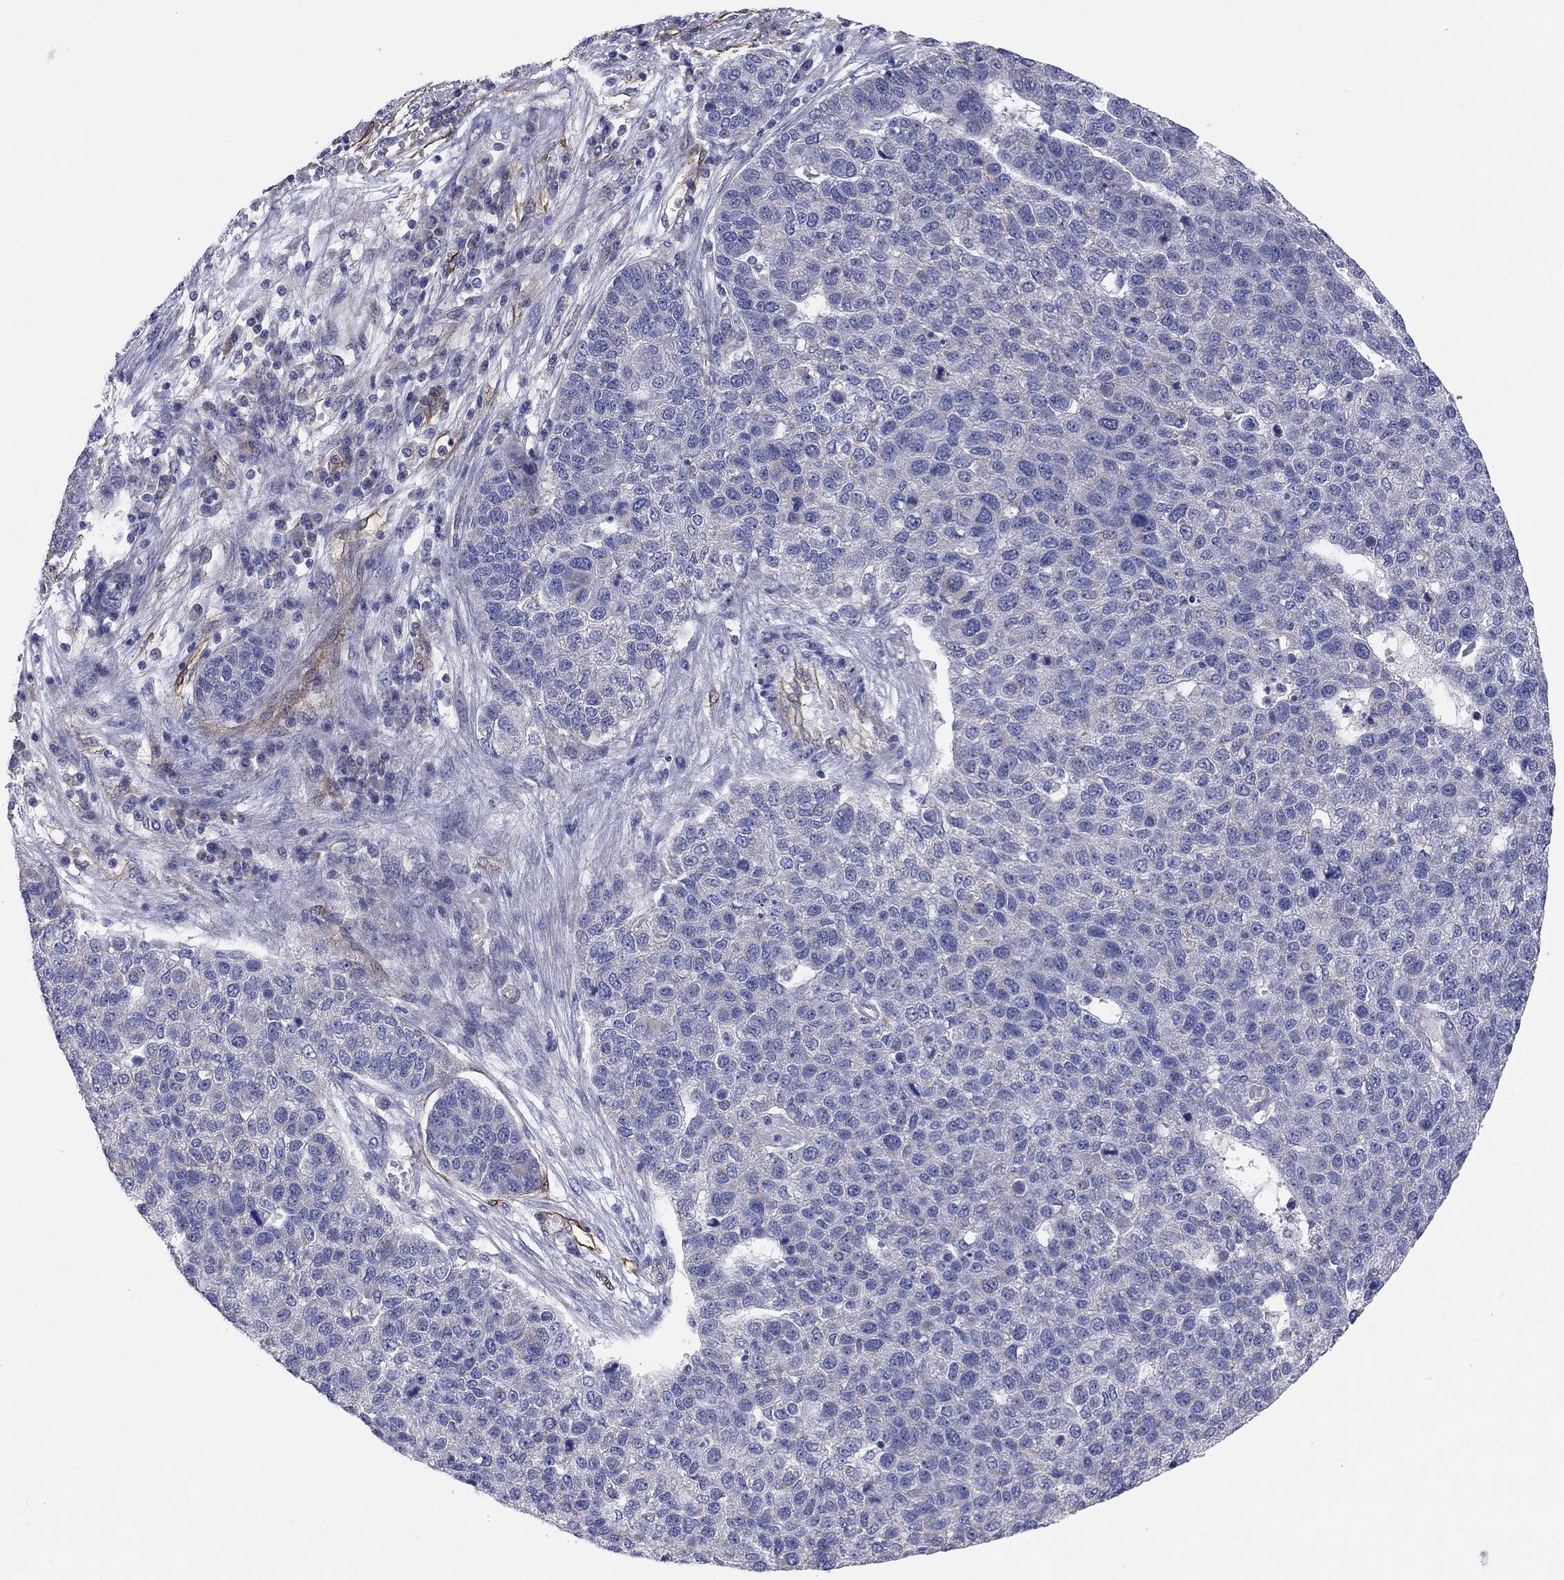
{"staining": {"intensity": "negative", "quantity": "none", "location": "none"}, "tissue": "pancreatic cancer", "cell_type": "Tumor cells", "image_type": "cancer", "snomed": [{"axis": "morphology", "description": "Adenocarcinoma, NOS"}, {"axis": "topography", "description": "Pancreas"}], "caption": "Immunohistochemical staining of pancreatic cancer (adenocarcinoma) exhibits no significant staining in tumor cells. Brightfield microscopy of immunohistochemistry stained with DAB (brown) and hematoxylin (blue), captured at high magnification.", "gene": "EMP2", "patient": {"sex": "female", "age": 61}}